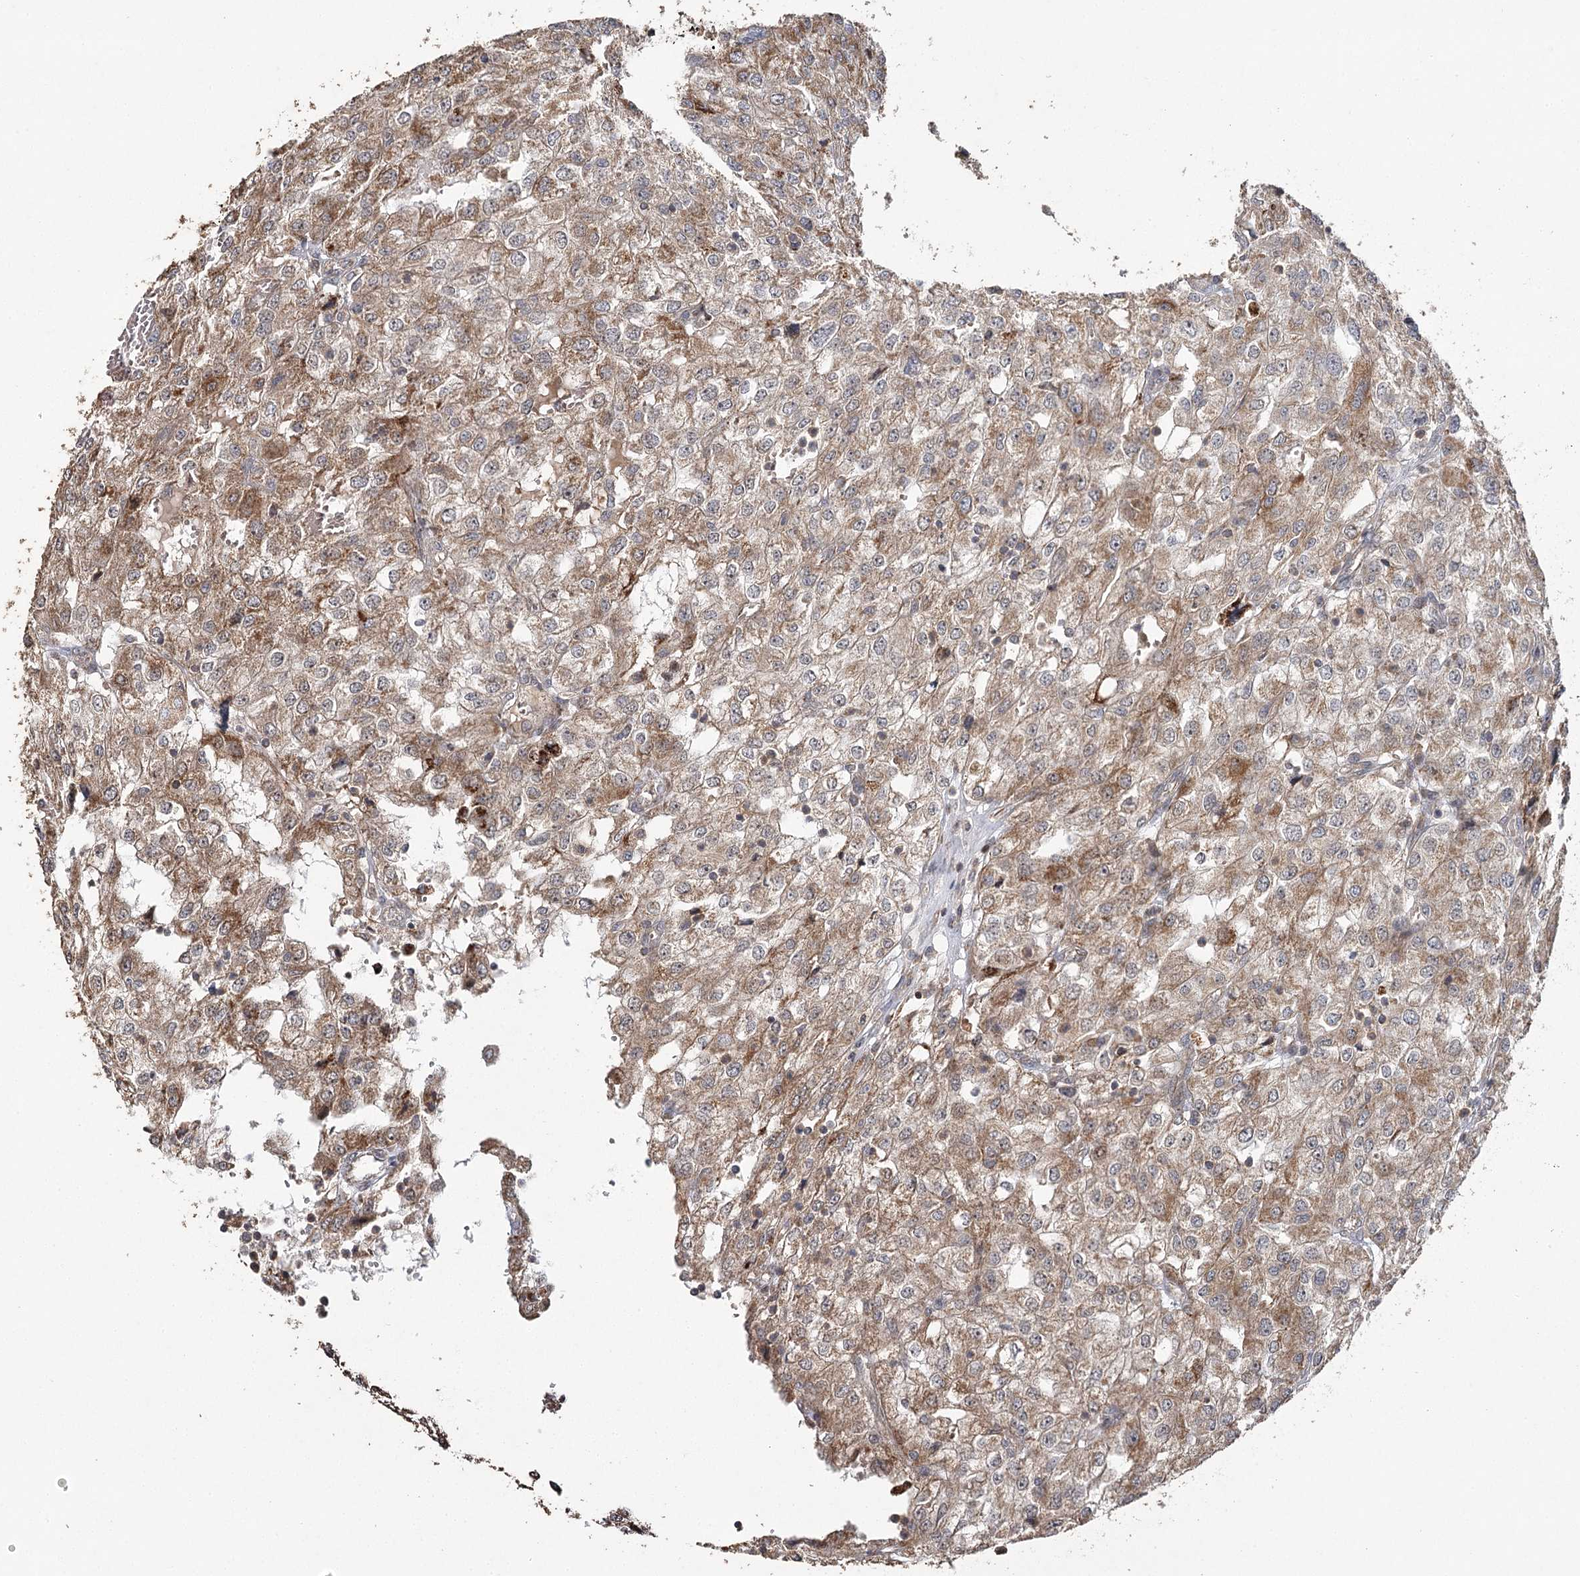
{"staining": {"intensity": "moderate", "quantity": ">75%", "location": "cytoplasmic/membranous"}, "tissue": "renal cancer", "cell_type": "Tumor cells", "image_type": "cancer", "snomed": [{"axis": "morphology", "description": "Adenocarcinoma, NOS"}, {"axis": "topography", "description": "Kidney"}], "caption": "A high-resolution micrograph shows immunohistochemistry staining of adenocarcinoma (renal), which exhibits moderate cytoplasmic/membranous expression in approximately >75% of tumor cells.", "gene": "ZNRF3", "patient": {"sex": "female", "age": 54}}